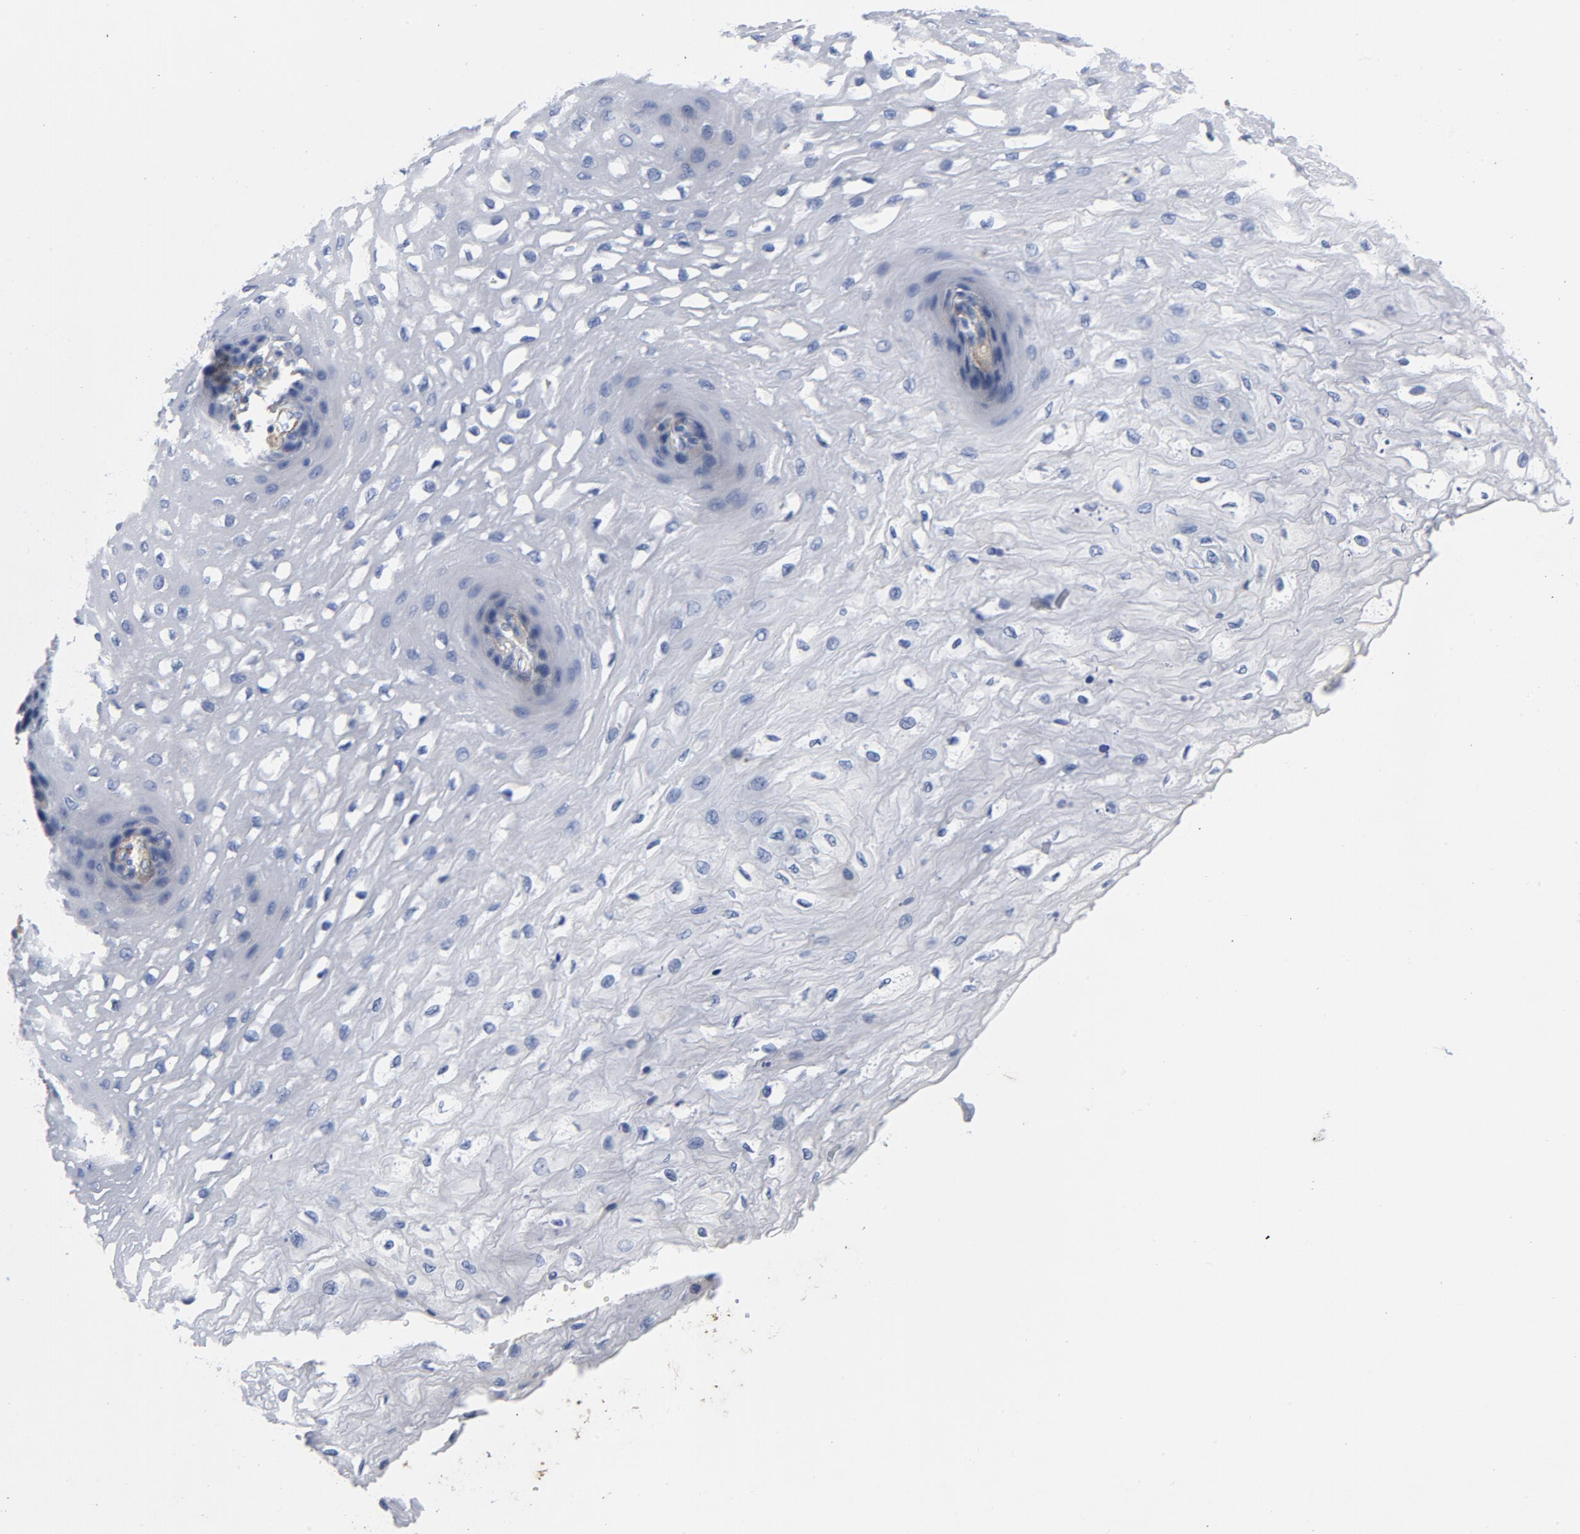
{"staining": {"intensity": "moderate", "quantity": "<25%", "location": "cytoplasmic/membranous"}, "tissue": "esophagus", "cell_type": "Squamous epithelial cells", "image_type": "normal", "snomed": [{"axis": "morphology", "description": "Normal tissue, NOS"}, {"axis": "topography", "description": "Esophagus"}], "caption": "Immunohistochemical staining of unremarkable human esophagus displays moderate cytoplasmic/membranous protein staining in about <25% of squamous epithelial cells.", "gene": "LAMC1", "patient": {"sex": "female", "age": 72}}